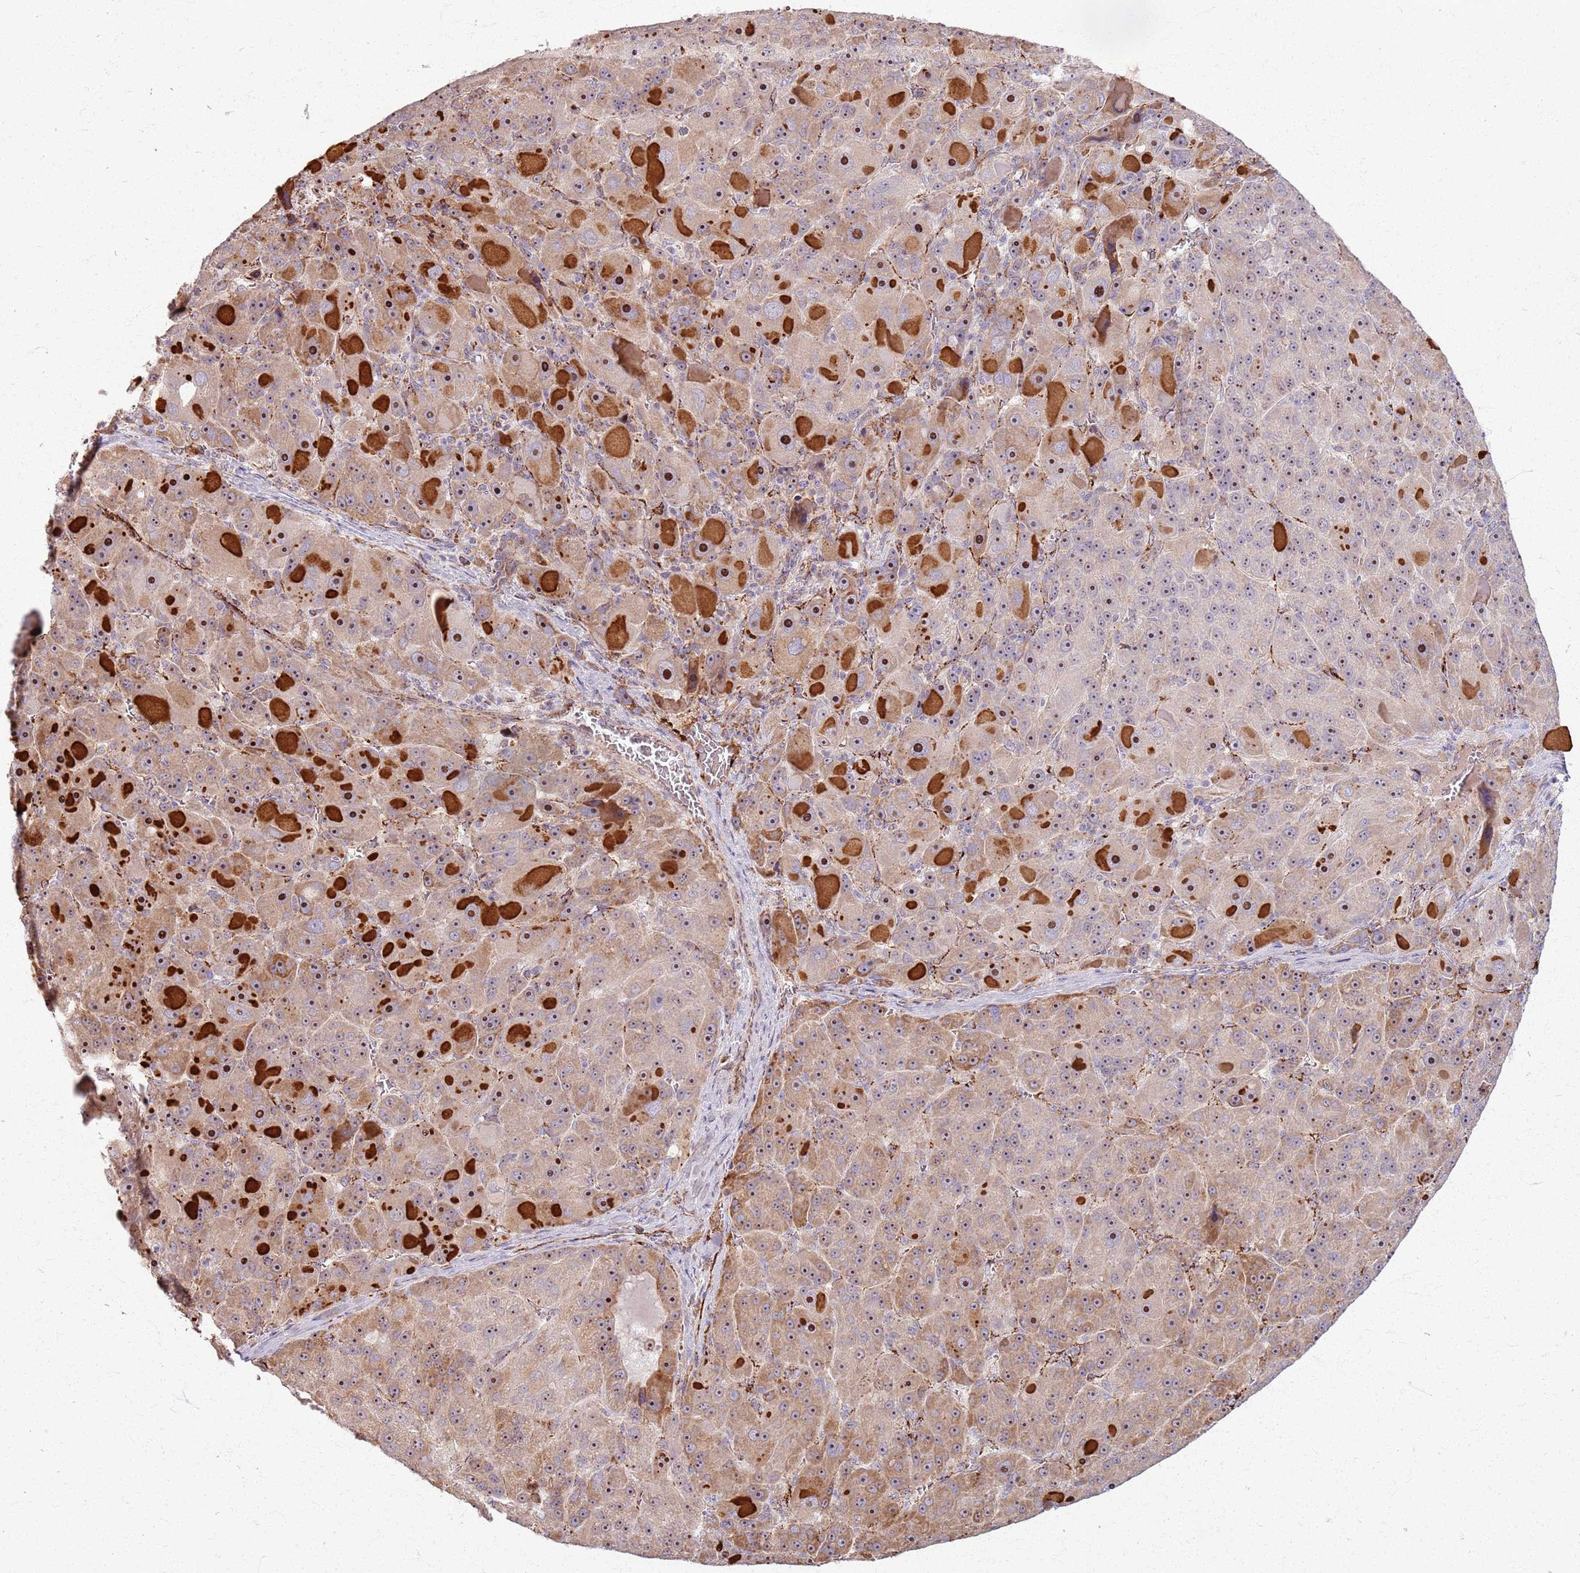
{"staining": {"intensity": "moderate", "quantity": ">75%", "location": "cytoplasmic/membranous,nuclear"}, "tissue": "liver cancer", "cell_type": "Tumor cells", "image_type": "cancer", "snomed": [{"axis": "morphology", "description": "Carcinoma, Hepatocellular, NOS"}, {"axis": "topography", "description": "Liver"}], "caption": "Human liver cancer stained with a brown dye demonstrates moderate cytoplasmic/membranous and nuclear positive positivity in about >75% of tumor cells.", "gene": "KRI1", "patient": {"sex": "male", "age": 76}}